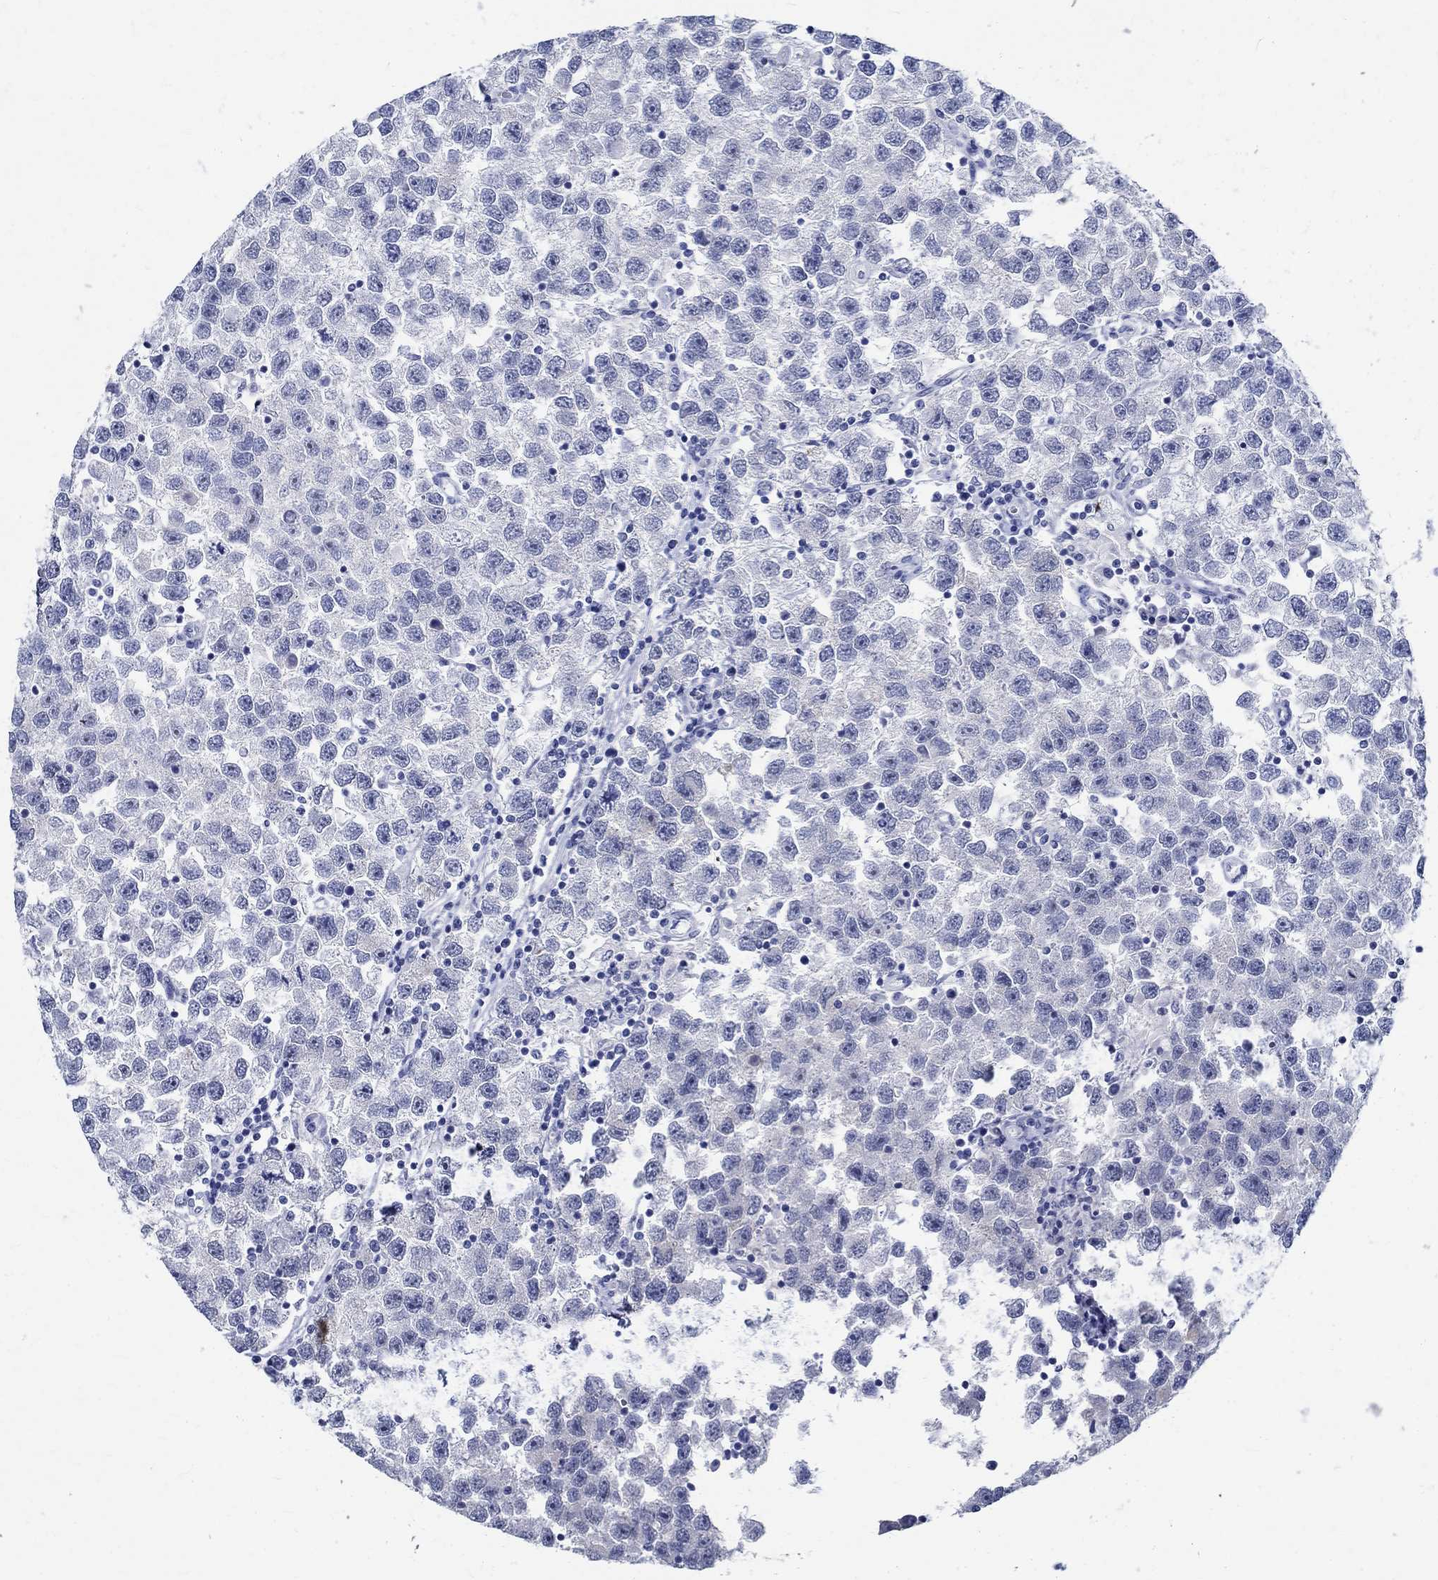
{"staining": {"intensity": "negative", "quantity": "none", "location": "none"}, "tissue": "testis cancer", "cell_type": "Tumor cells", "image_type": "cancer", "snomed": [{"axis": "morphology", "description": "Seminoma, NOS"}, {"axis": "topography", "description": "Testis"}], "caption": "This is an IHC histopathology image of testis seminoma. There is no staining in tumor cells.", "gene": "BSPRY", "patient": {"sex": "male", "age": 26}}